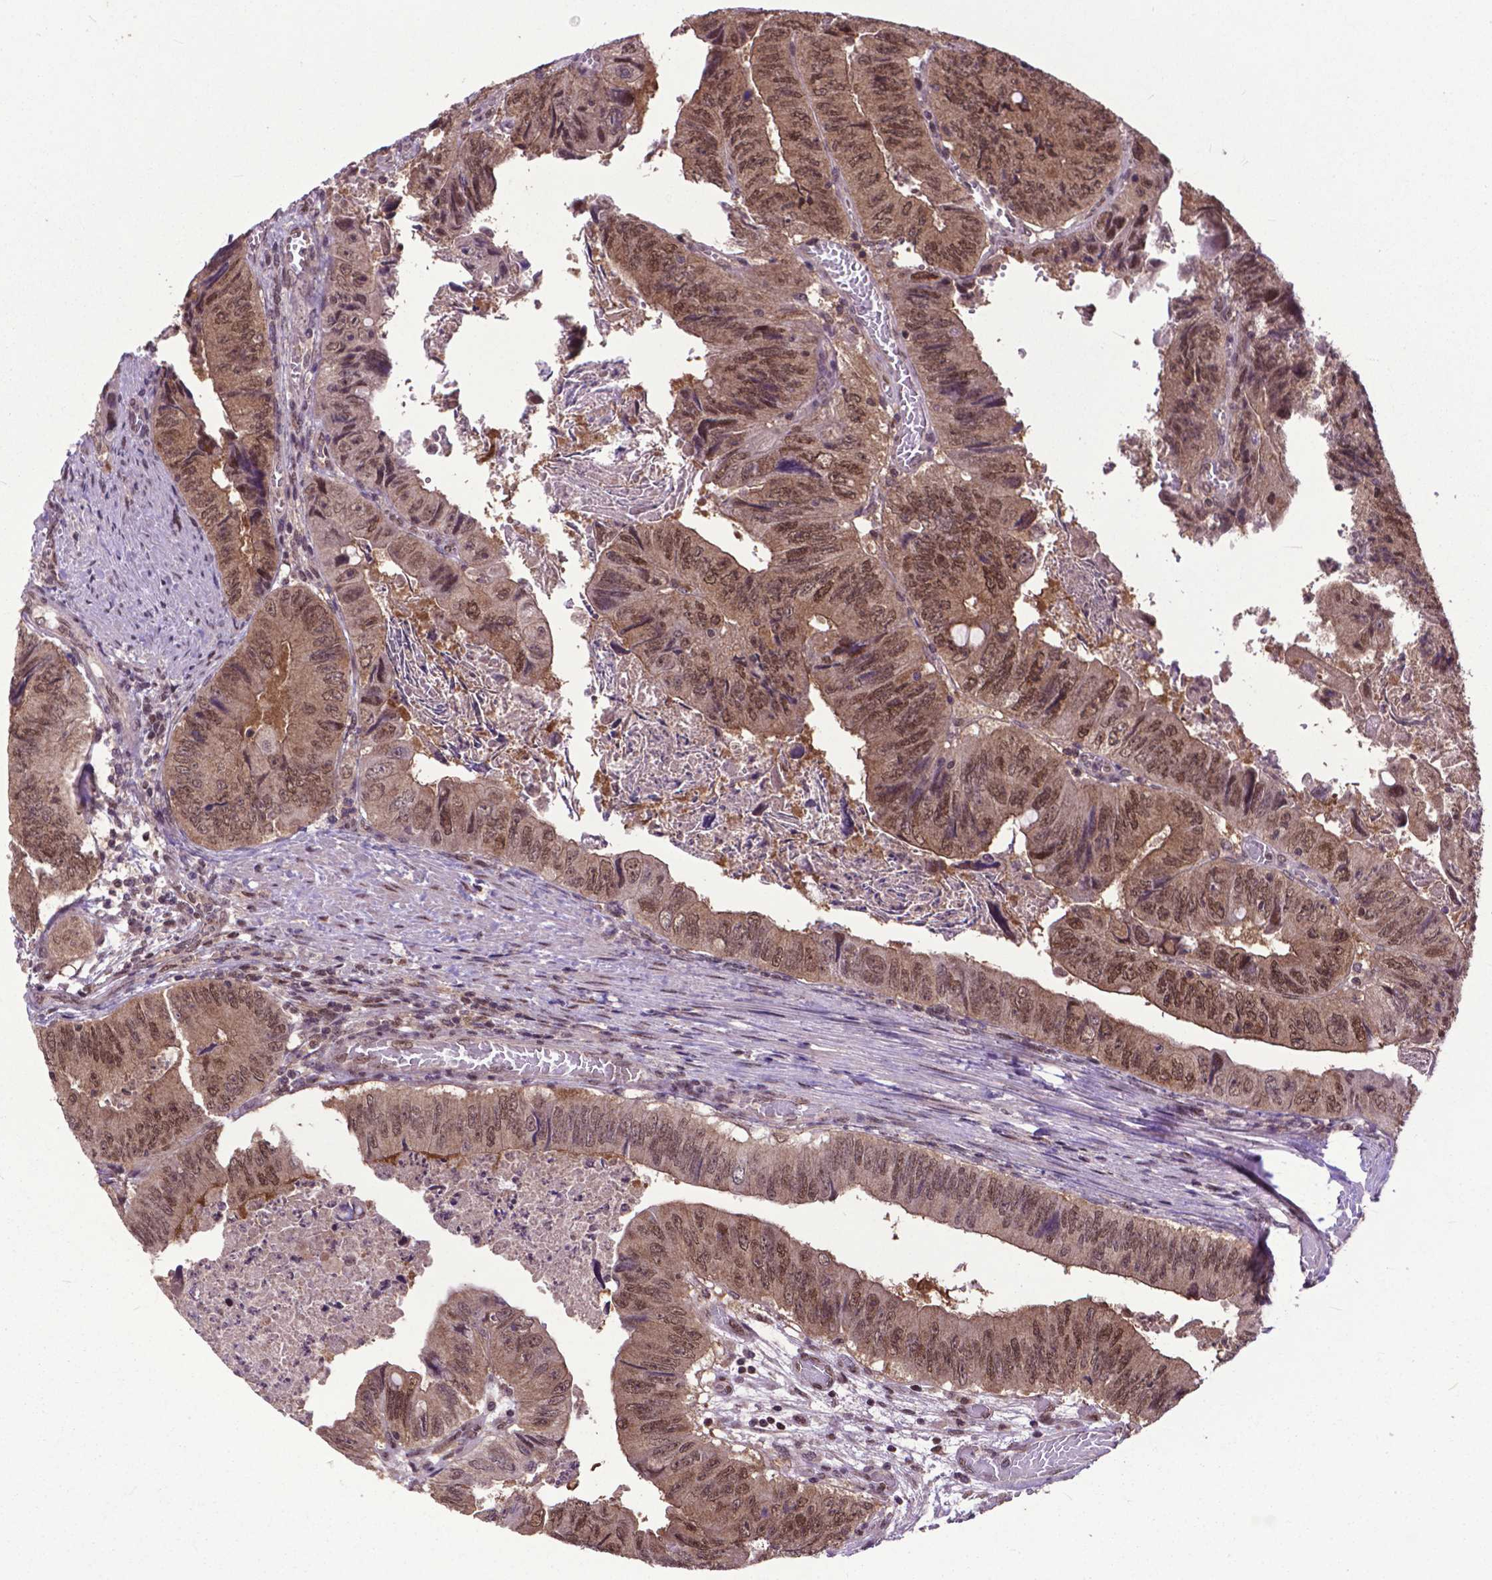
{"staining": {"intensity": "moderate", "quantity": ">75%", "location": "cytoplasmic/membranous,nuclear"}, "tissue": "colorectal cancer", "cell_type": "Tumor cells", "image_type": "cancer", "snomed": [{"axis": "morphology", "description": "Adenocarcinoma, NOS"}, {"axis": "topography", "description": "Colon"}], "caption": "Tumor cells reveal medium levels of moderate cytoplasmic/membranous and nuclear positivity in approximately >75% of cells in colorectal cancer.", "gene": "FAF1", "patient": {"sex": "female", "age": 84}}